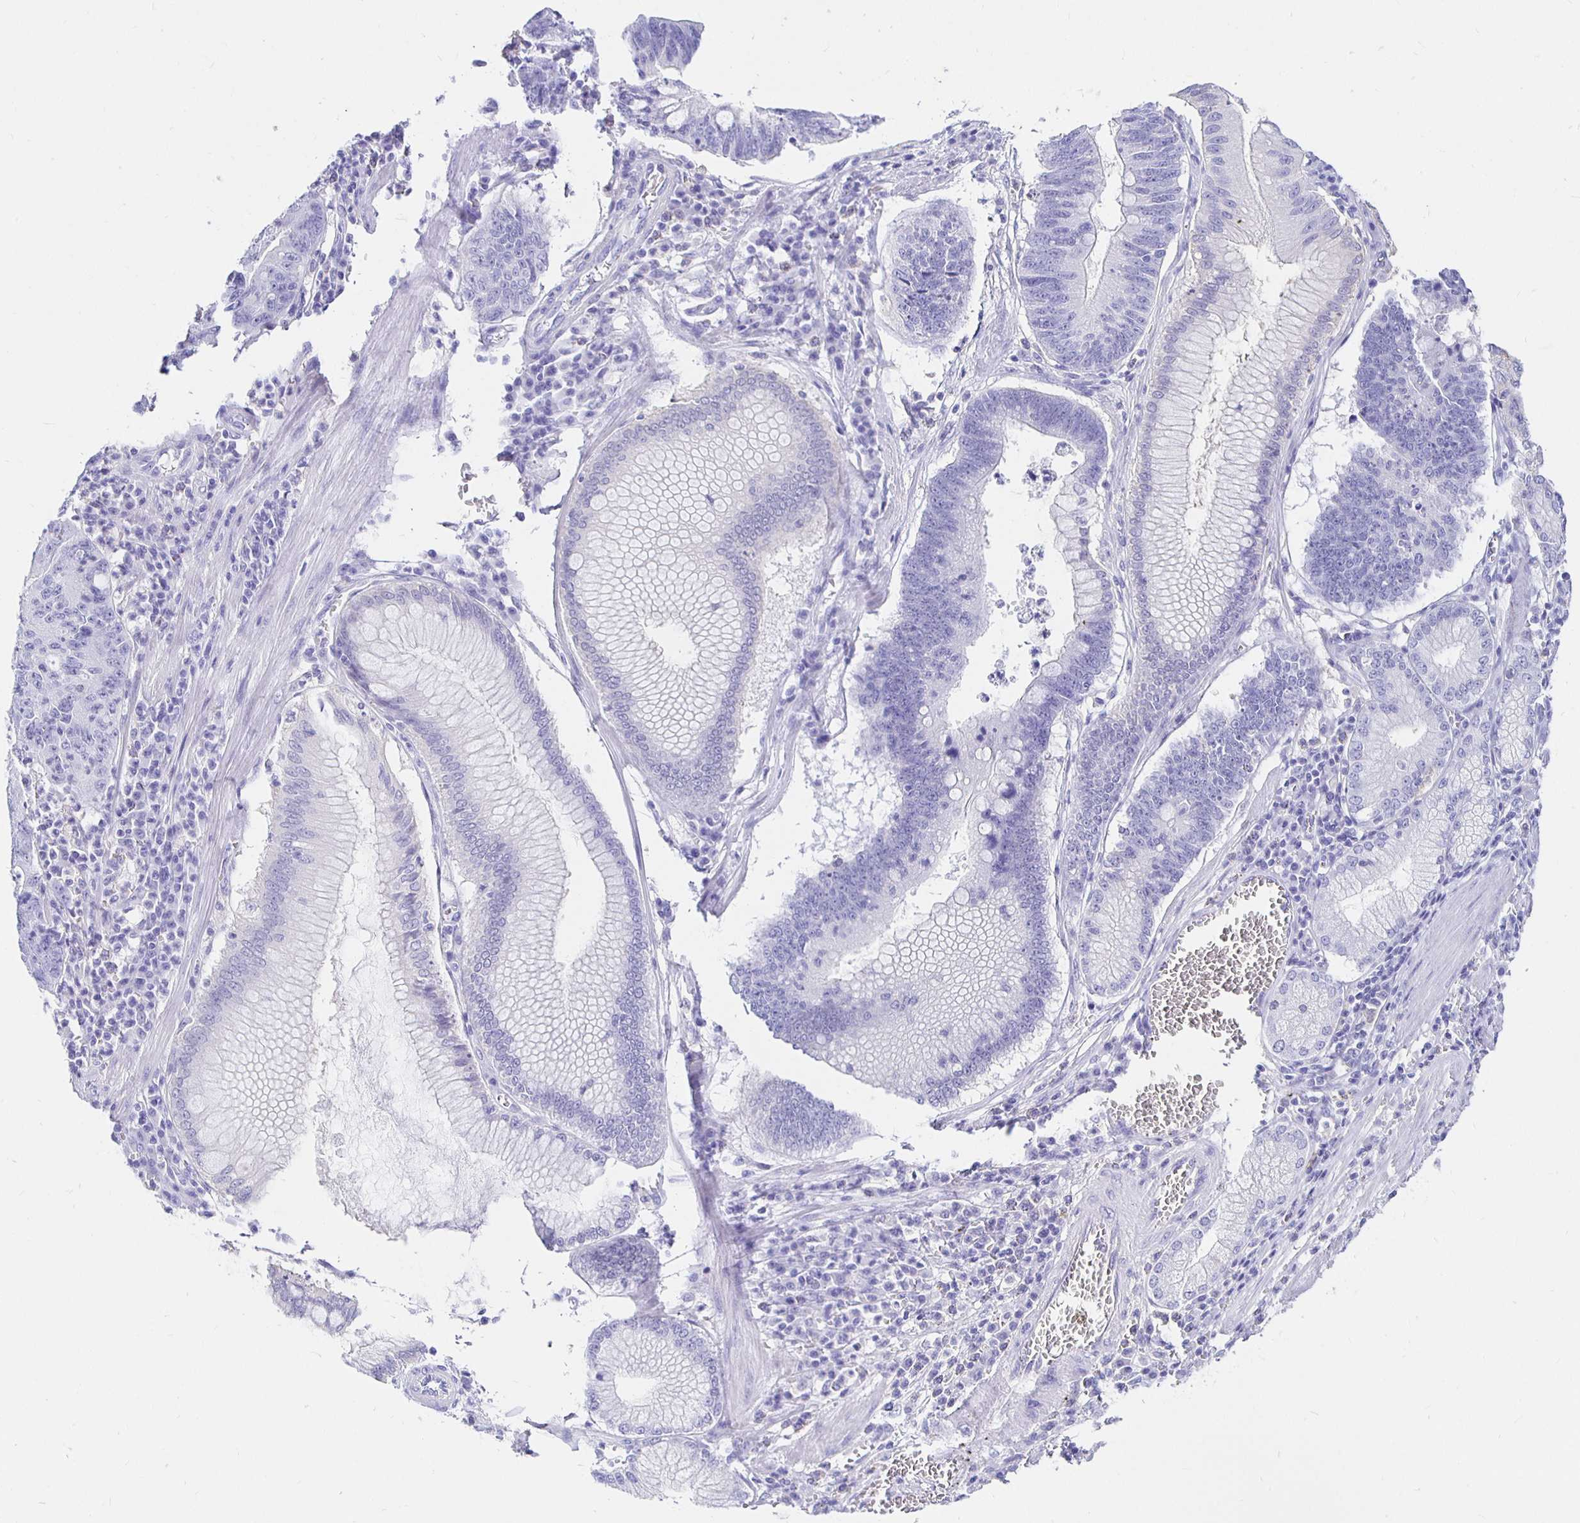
{"staining": {"intensity": "negative", "quantity": "none", "location": "none"}, "tissue": "stomach cancer", "cell_type": "Tumor cells", "image_type": "cancer", "snomed": [{"axis": "morphology", "description": "Adenocarcinoma, NOS"}, {"axis": "topography", "description": "Stomach"}], "caption": "An image of stomach adenocarcinoma stained for a protein displays no brown staining in tumor cells.", "gene": "UMOD", "patient": {"sex": "male", "age": 59}}